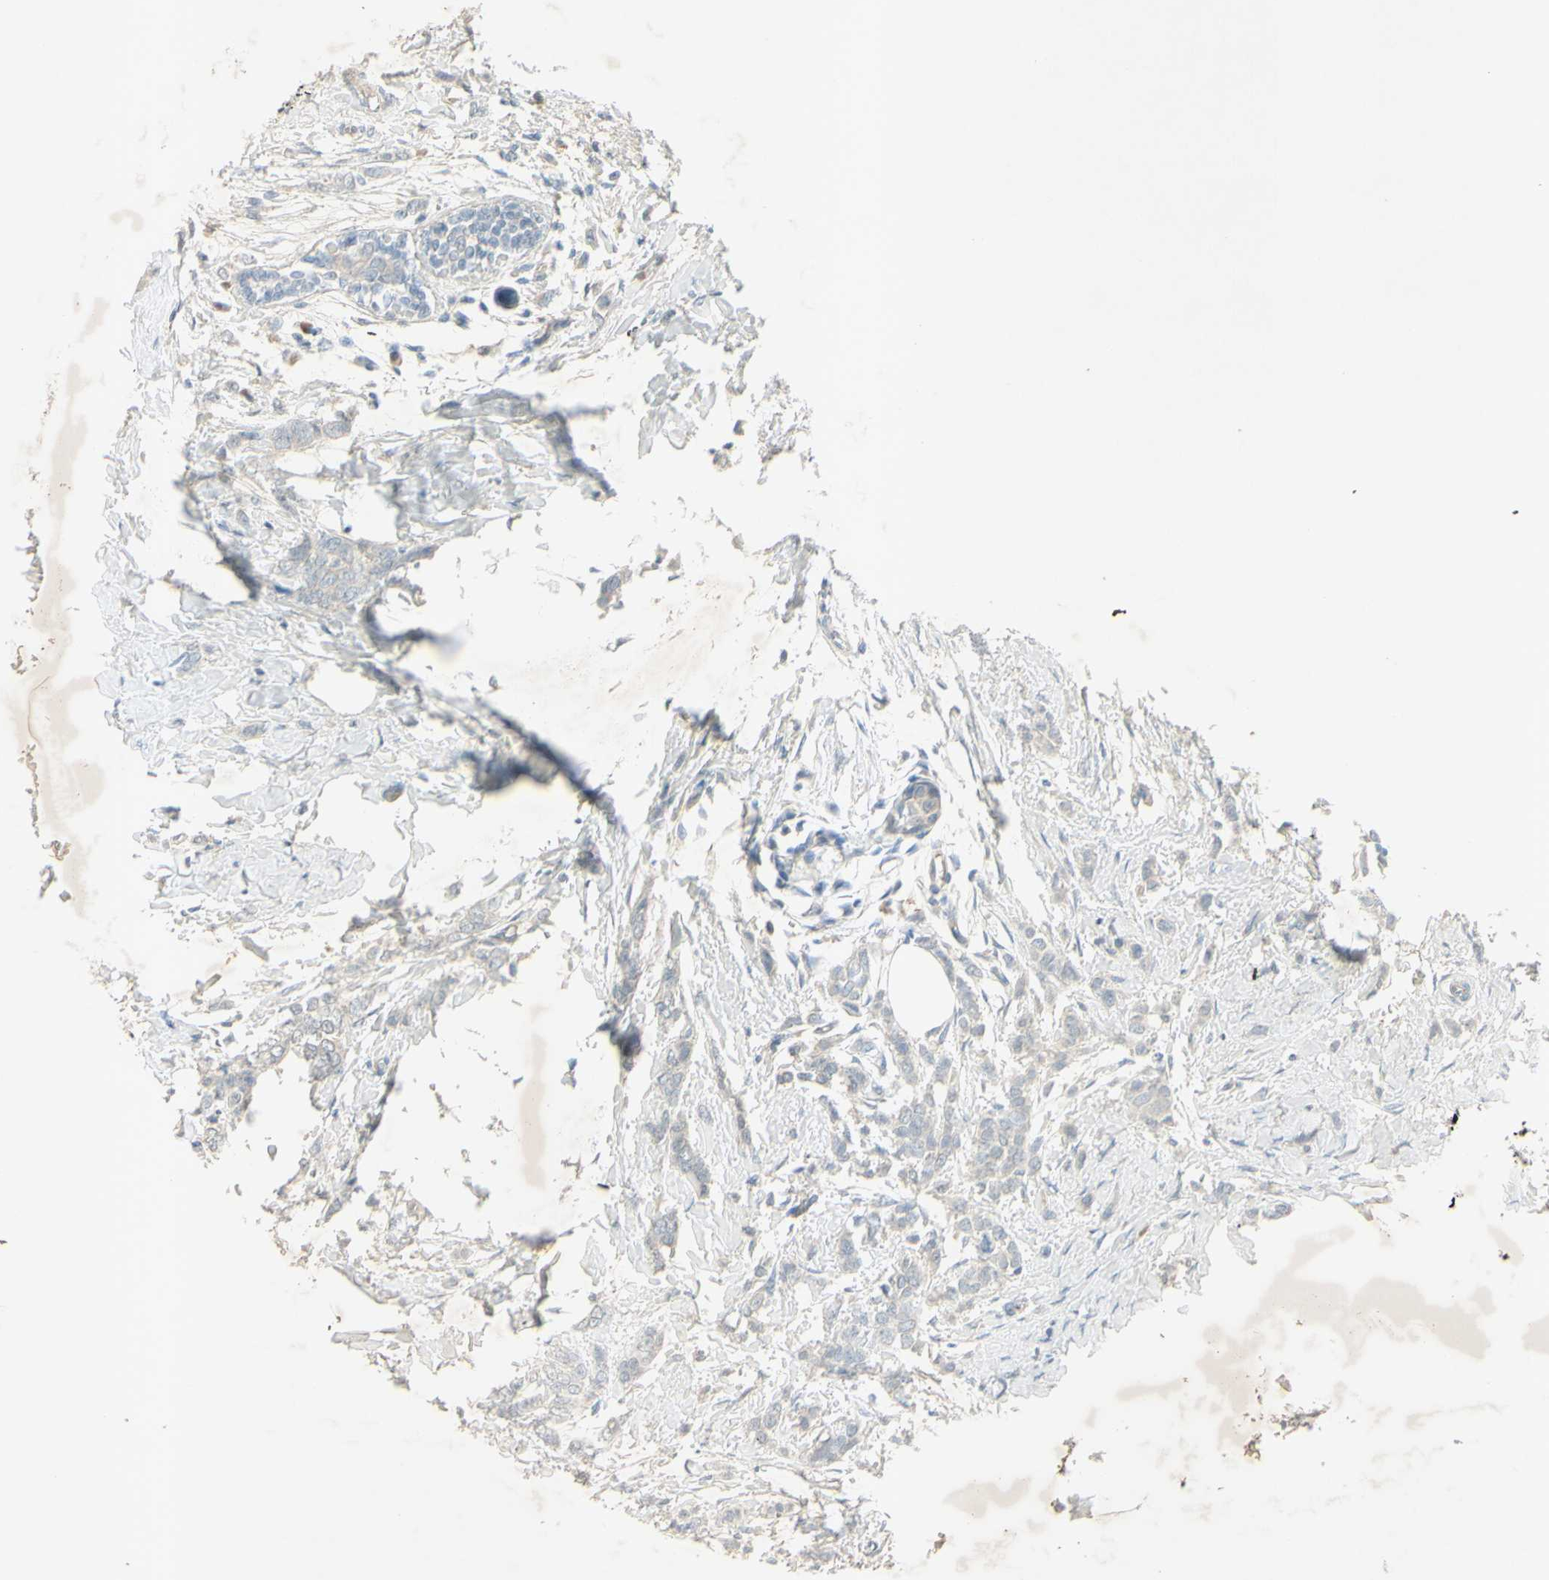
{"staining": {"intensity": "negative", "quantity": "none", "location": "none"}, "tissue": "breast cancer", "cell_type": "Tumor cells", "image_type": "cancer", "snomed": [{"axis": "morphology", "description": "Lobular carcinoma, in situ"}, {"axis": "morphology", "description": "Lobular carcinoma"}, {"axis": "topography", "description": "Breast"}], "caption": "Tumor cells show no significant expression in lobular carcinoma in situ (breast).", "gene": "AATK", "patient": {"sex": "female", "age": 41}}